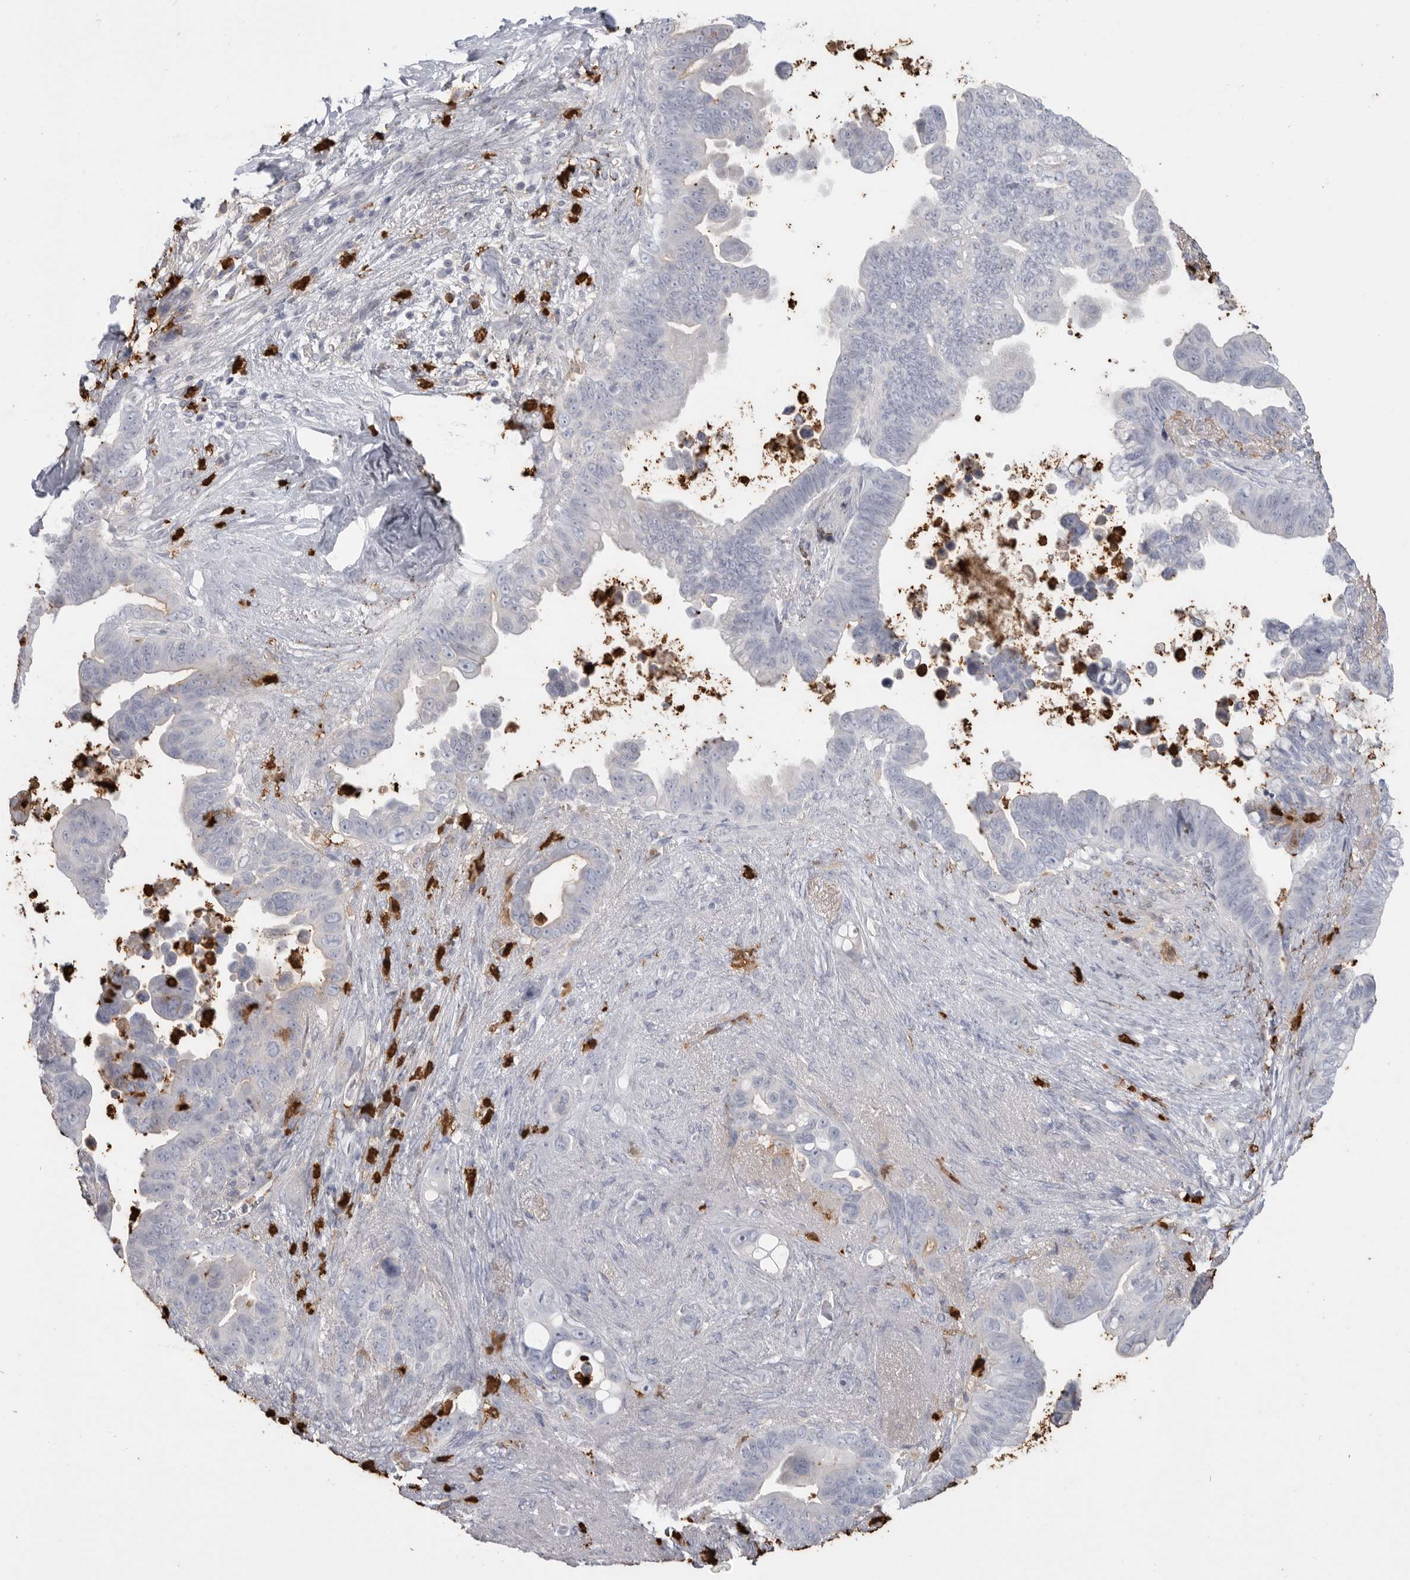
{"staining": {"intensity": "negative", "quantity": "none", "location": "none"}, "tissue": "pancreatic cancer", "cell_type": "Tumor cells", "image_type": "cancer", "snomed": [{"axis": "morphology", "description": "Adenocarcinoma, NOS"}, {"axis": "topography", "description": "Pancreas"}], "caption": "This is an IHC photomicrograph of pancreatic cancer (adenocarcinoma). There is no positivity in tumor cells.", "gene": "CYB561D1", "patient": {"sex": "female", "age": 72}}